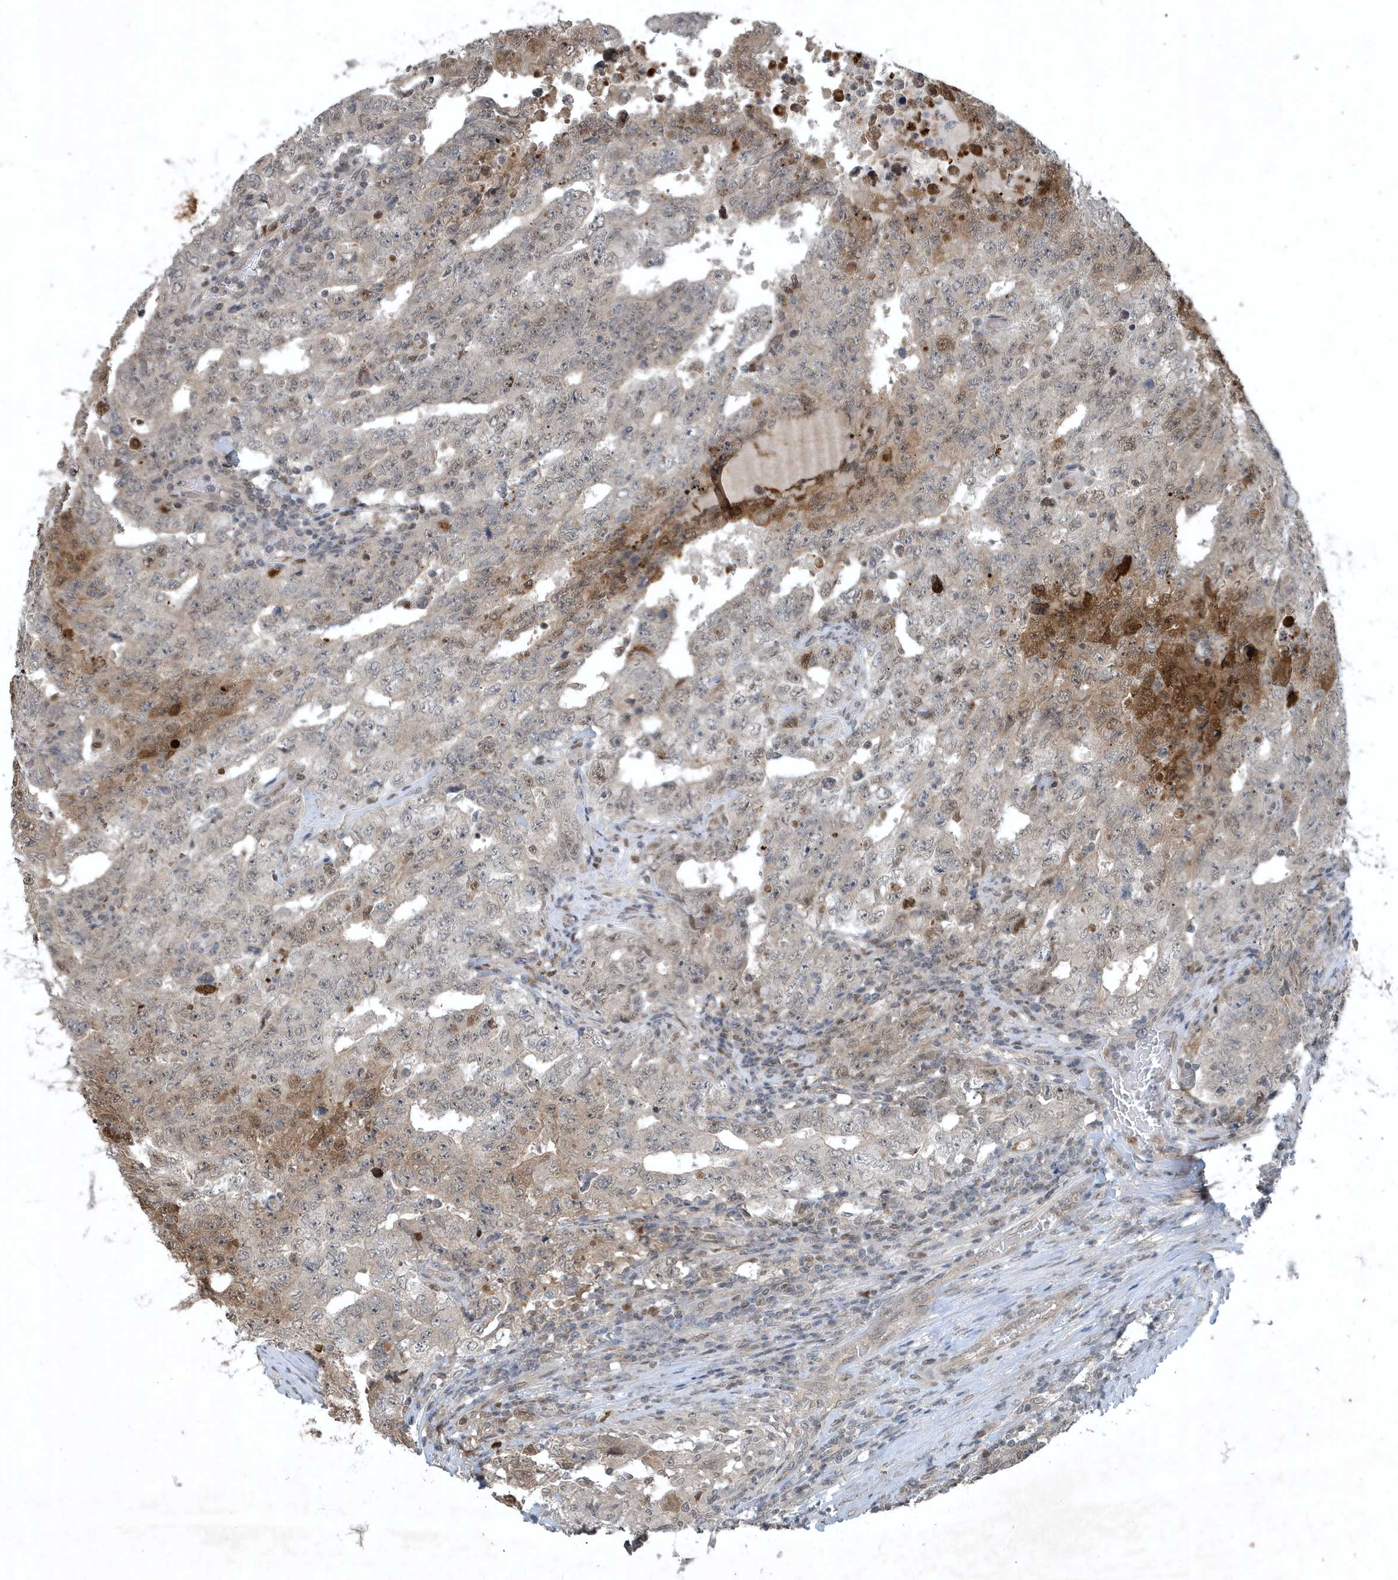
{"staining": {"intensity": "moderate", "quantity": "<25%", "location": "cytoplasmic/membranous,nuclear"}, "tissue": "testis cancer", "cell_type": "Tumor cells", "image_type": "cancer", "snomed": [{"axis": "morphology", "description": "Carcinoma, Embryonal, NOS"}, {"axis": "topography", "description": "Testis"}], "caption": "About <25% of tumor cells in human testis cancer display moderate cytoplasmic/membranous and nuclear protein staining as visualized by brown immunohistochemical staining.", "gene": "HSPA1A", "patient": {"sex": "male", "age": 26}}